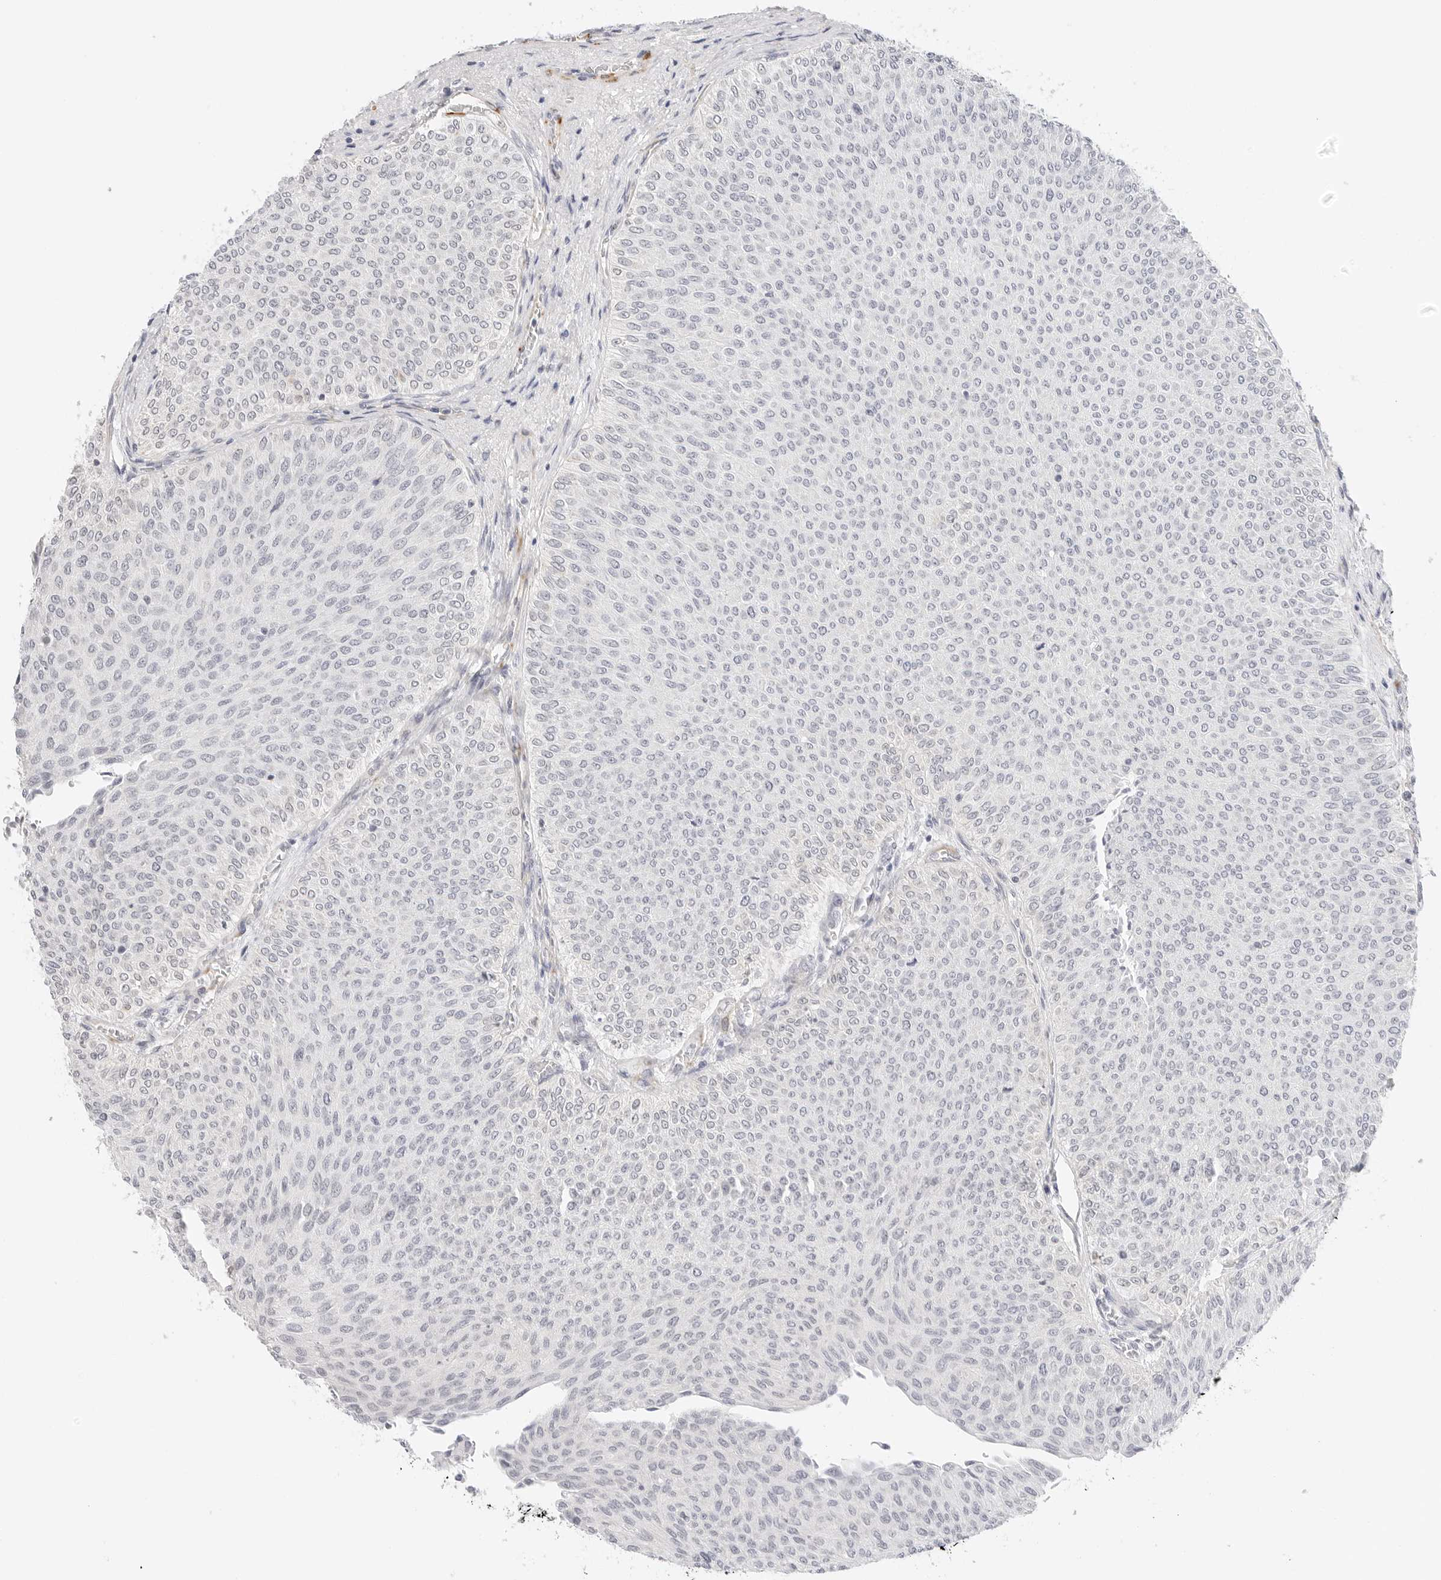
{"staining": {"intensity": "negative", "quantity": "none", "location": "none"}, "tissue": "urothelial cancer", "cell_type": "Tumor cells", "image_type": "cancer", "snomed": [{"axis": "morphology", "description": "Urothelial carcinoma, Low grade"}, {"axis": "topography", "description": "Urinary bladder"}], "caption": "The image shows no staining of tumor cells in urothelial cancer.", "gene": "PCDH19", "patient": {"sex": "male", "age": 78}}